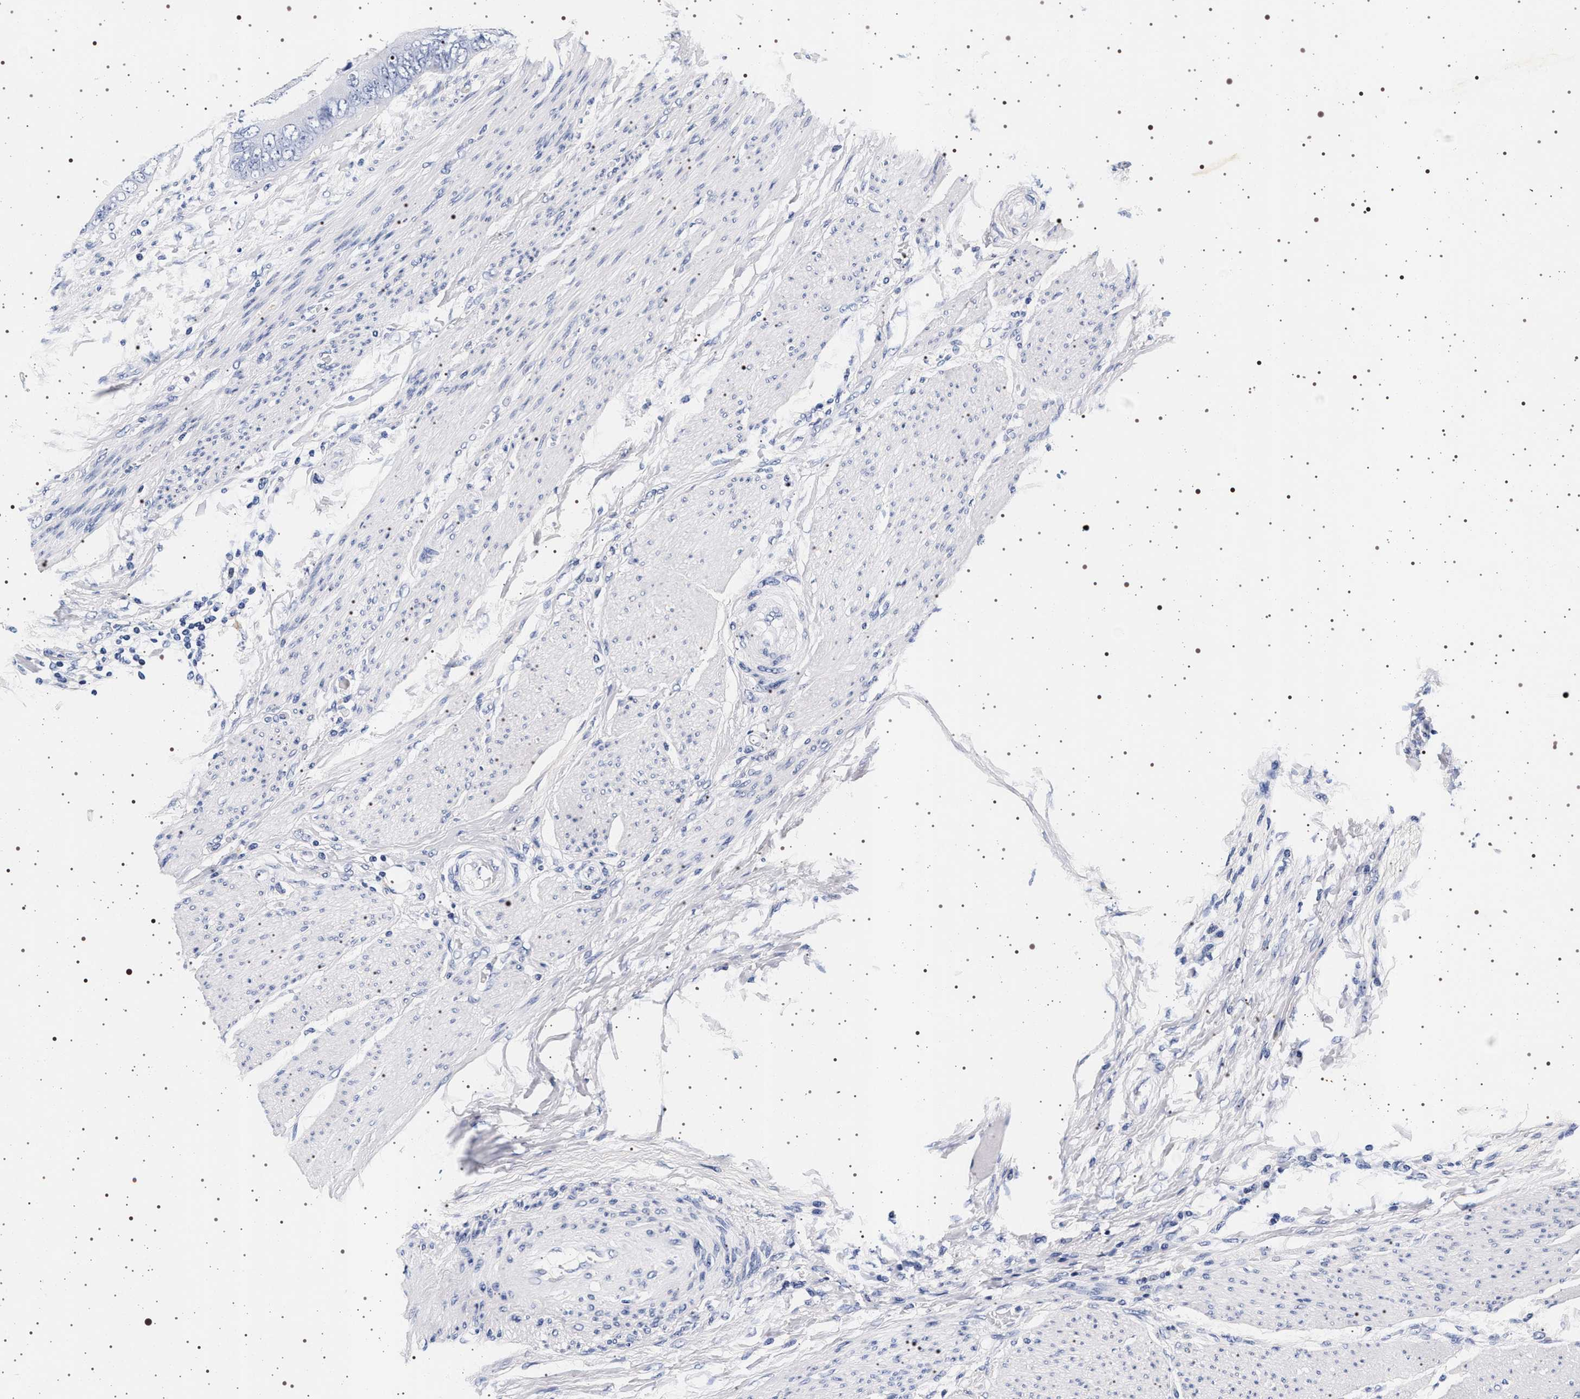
{"staining": {"intensity": "negative", "quantity": "none", "location": "none"}, "tissue": "colorectal cancer", "cell_type": "Tumor cells", "image_type": "cancer", "snomed": [{"axis": "morphology", "description": "Adenocarcinoma, NOS"}, {"axis": "topography", "description": "Rectum"}], "caption": "The photomicrograph shows no staining of tumor cells in adenocarcinoma (colorectal). (IHC, brightfield microscopy, high magnification).", "gene": "SYN1", "patient": {"sex": "female", "age": 77}}